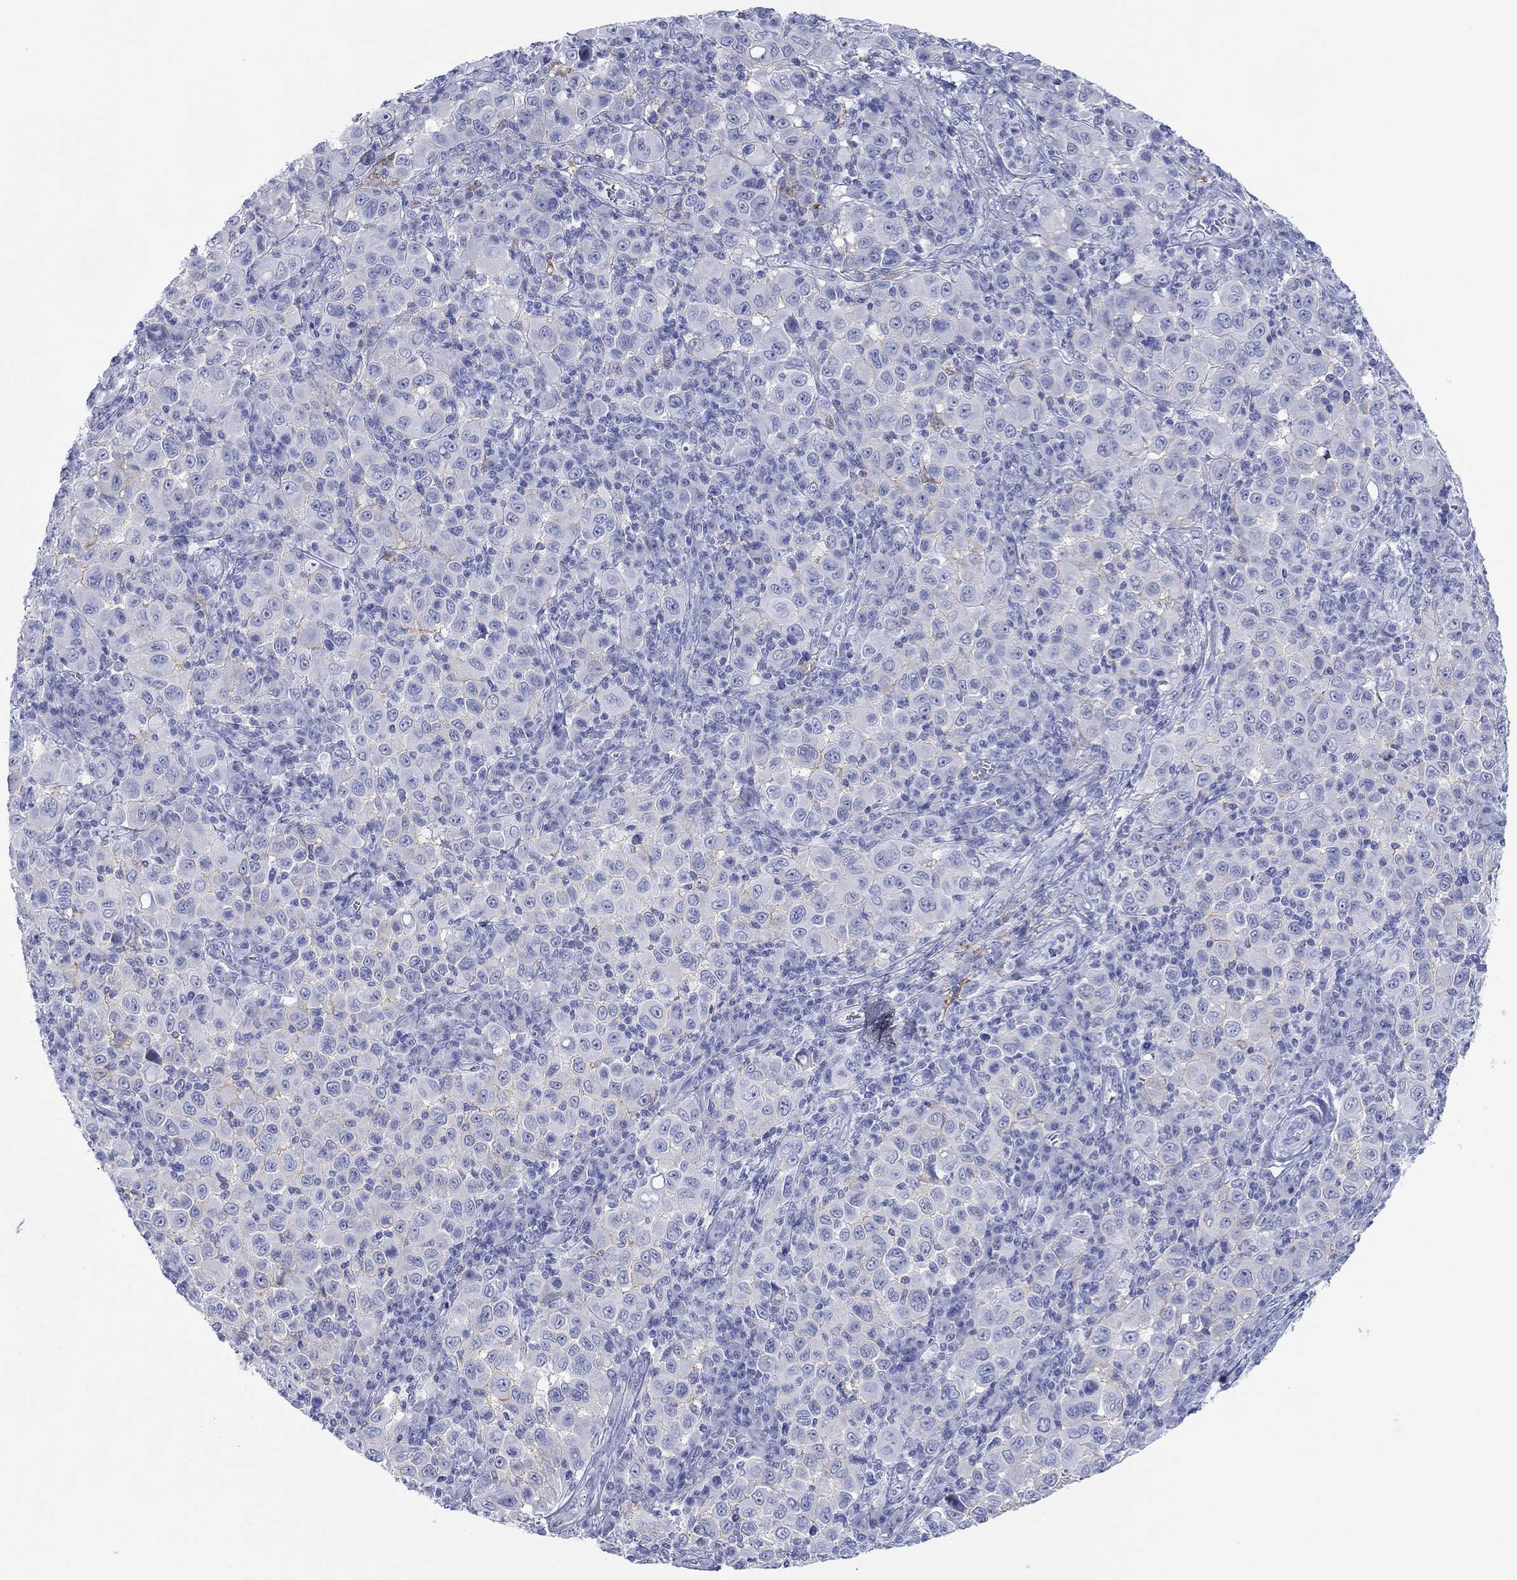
{"staining": {"intensity": "negative", "quantity": "none", "location": "none"}, "tissue": "melanoma", "cell_type": "Tumor cells", "image_type": "cancer", "snomed": [{"axis": "morphology", "description": "Malignant melanoma, NOS"}, {"axis": "topography", "description": "Skin"}], "caption": "Melanoma stained for a protein using immunohistochemistry (IHC) exhibits no positivity tumor cells.", "gene": "ATP1B1", "patient": {"sex": "female", "age": 57}}